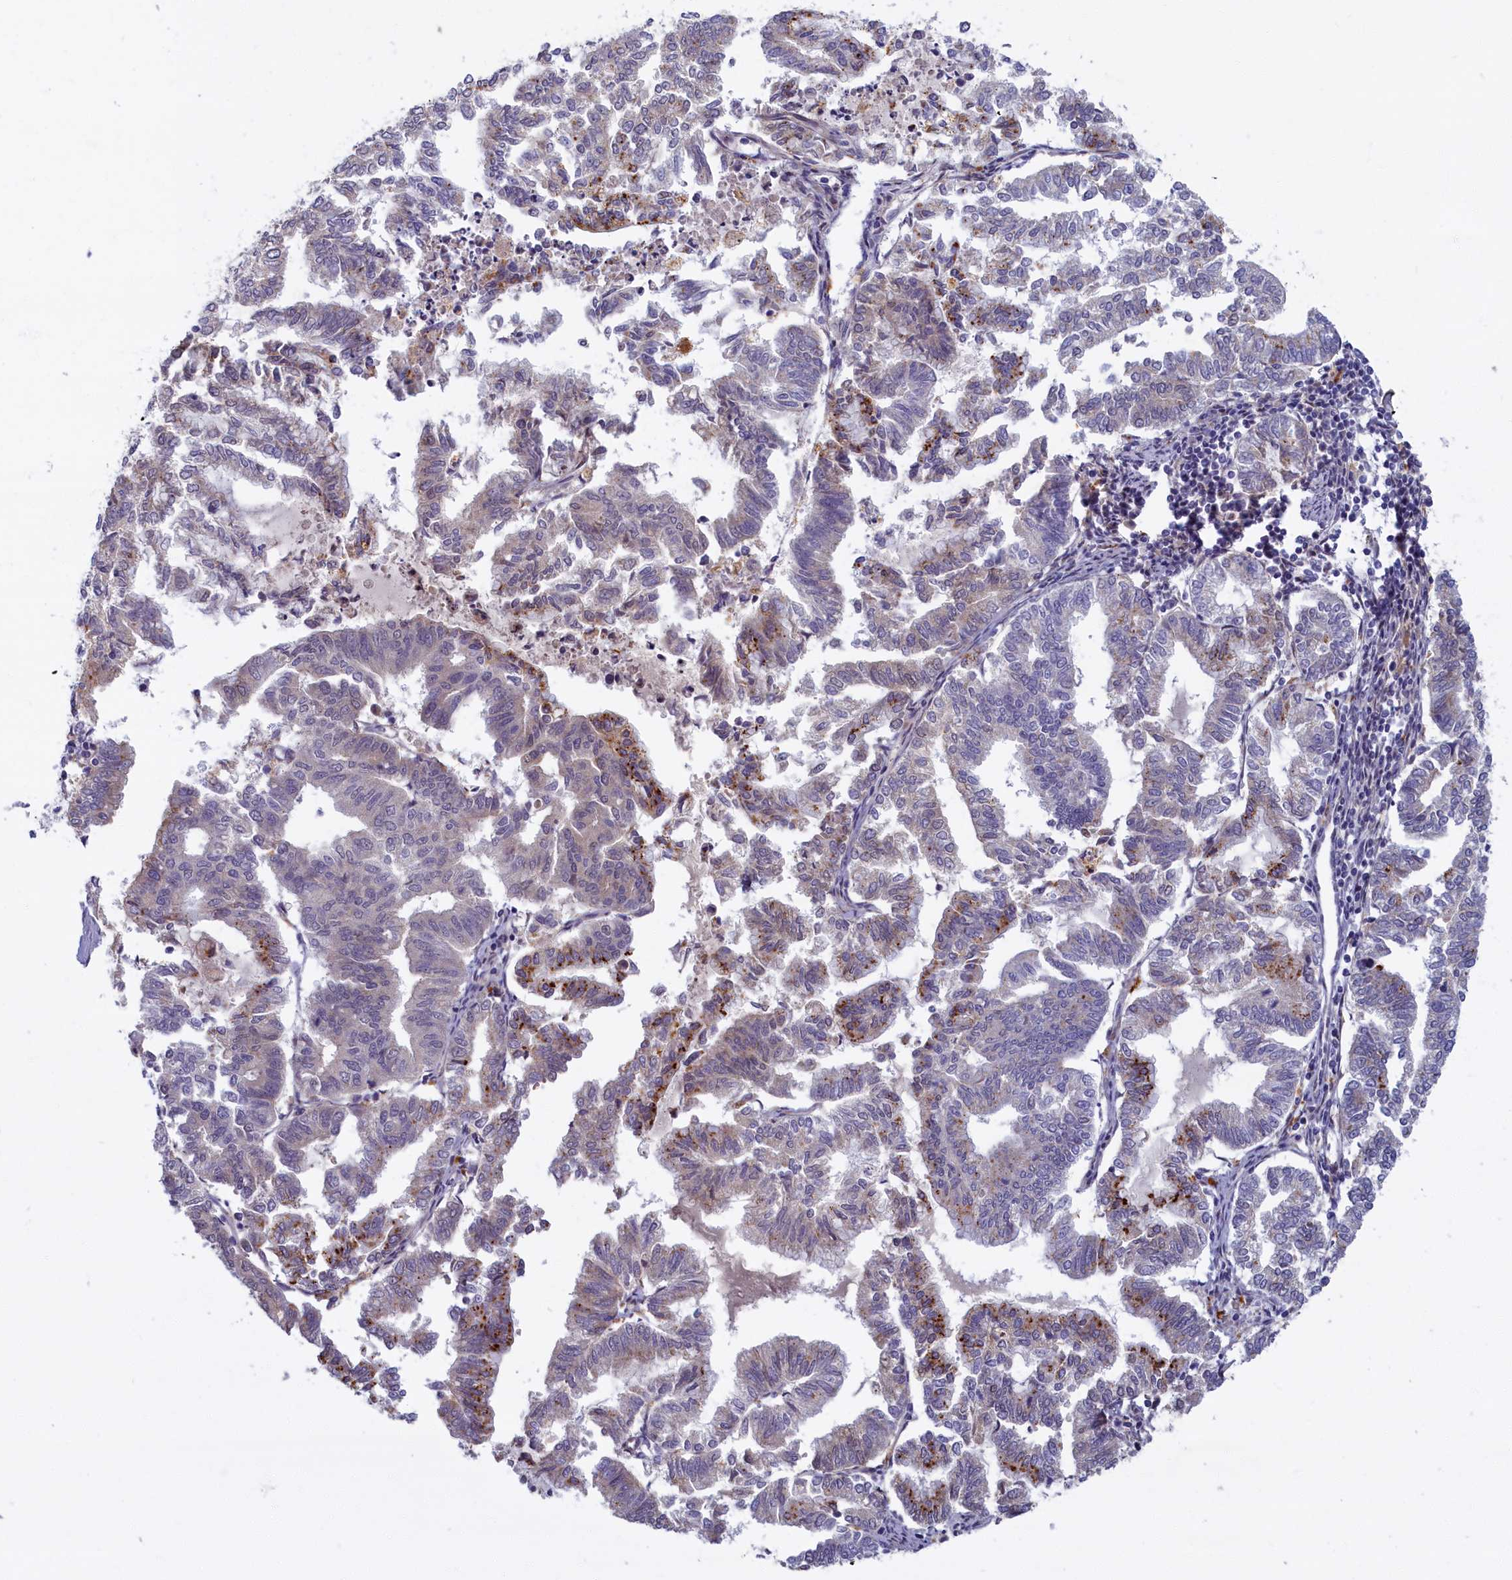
{"staining": {"intensity": "weak", "quantity": "<25%", "location": "cytoplasmic/membranous"}, "tissue": "endometrial cancer", "cell_type": "Tumor cells", "image_type": "cancer", "snomed": [{"axis": "morphology", "description": "Adenocarcinoma, NOS"}, {"axis": "topography", "description": "Endometrium"}], "caption": "Tumor cells are negative for brown protein staining in endometrial adenocarcinoma. (DAB immunohistochemistry, high magnification).", "gene": "FCSK", "patient": {"sex": "female", "age": 79}}